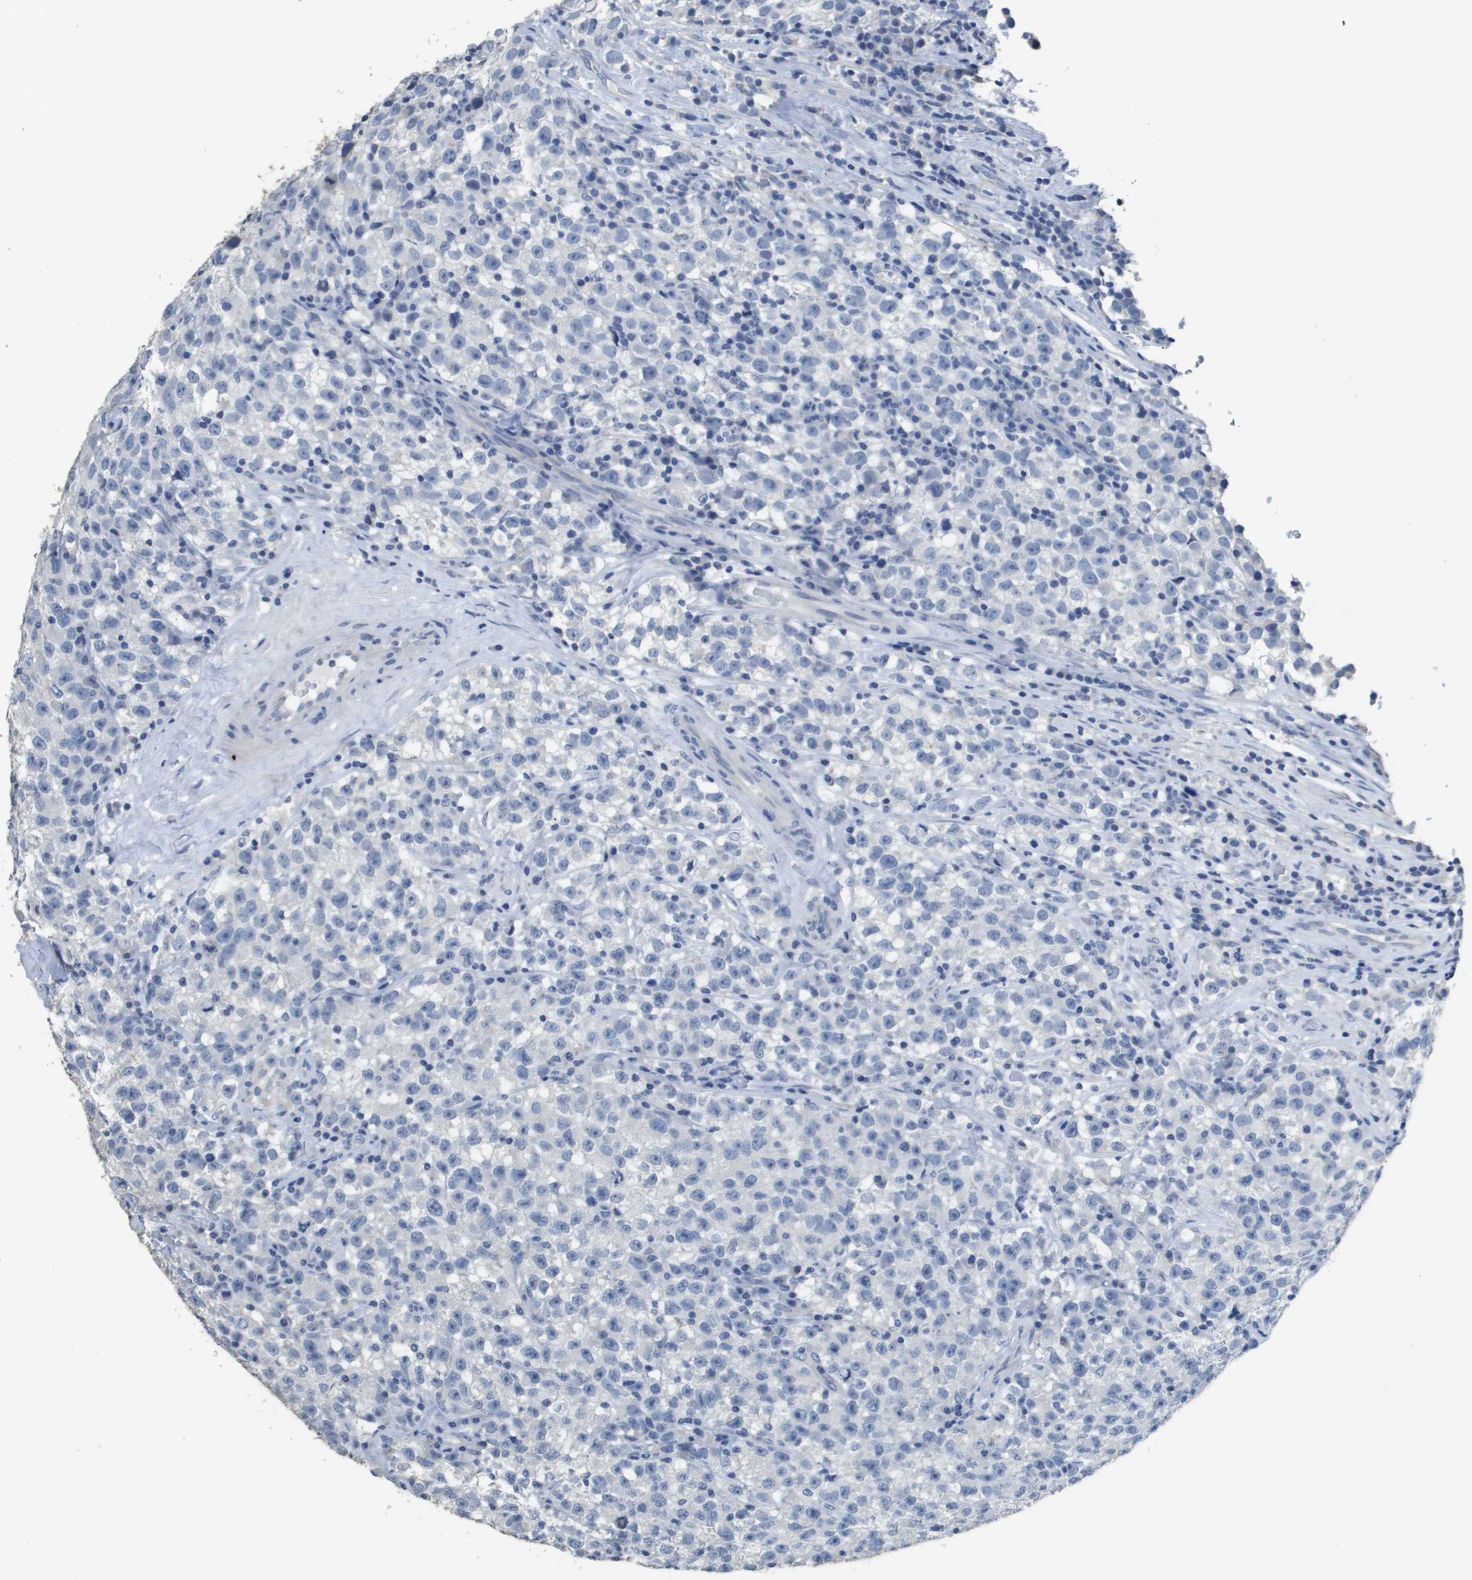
{"staining": {"intensity": "negative", "quantity": "none", "location": "none"}, "tissue": "testis cancer", "cell_type": "Tumor cells", "image_type": "cancer", "snomed": [{"axis": "morphology", "description": "Seminoma, NOS"}, {"axis": "topography", "description": "Testis"}], "caption": "DAB immunohistochemical staining of human testis seminoma displays no significant positivity in tumor cells.", "gene": "MT3", "patient": {"sex": "male", "age": 22}}